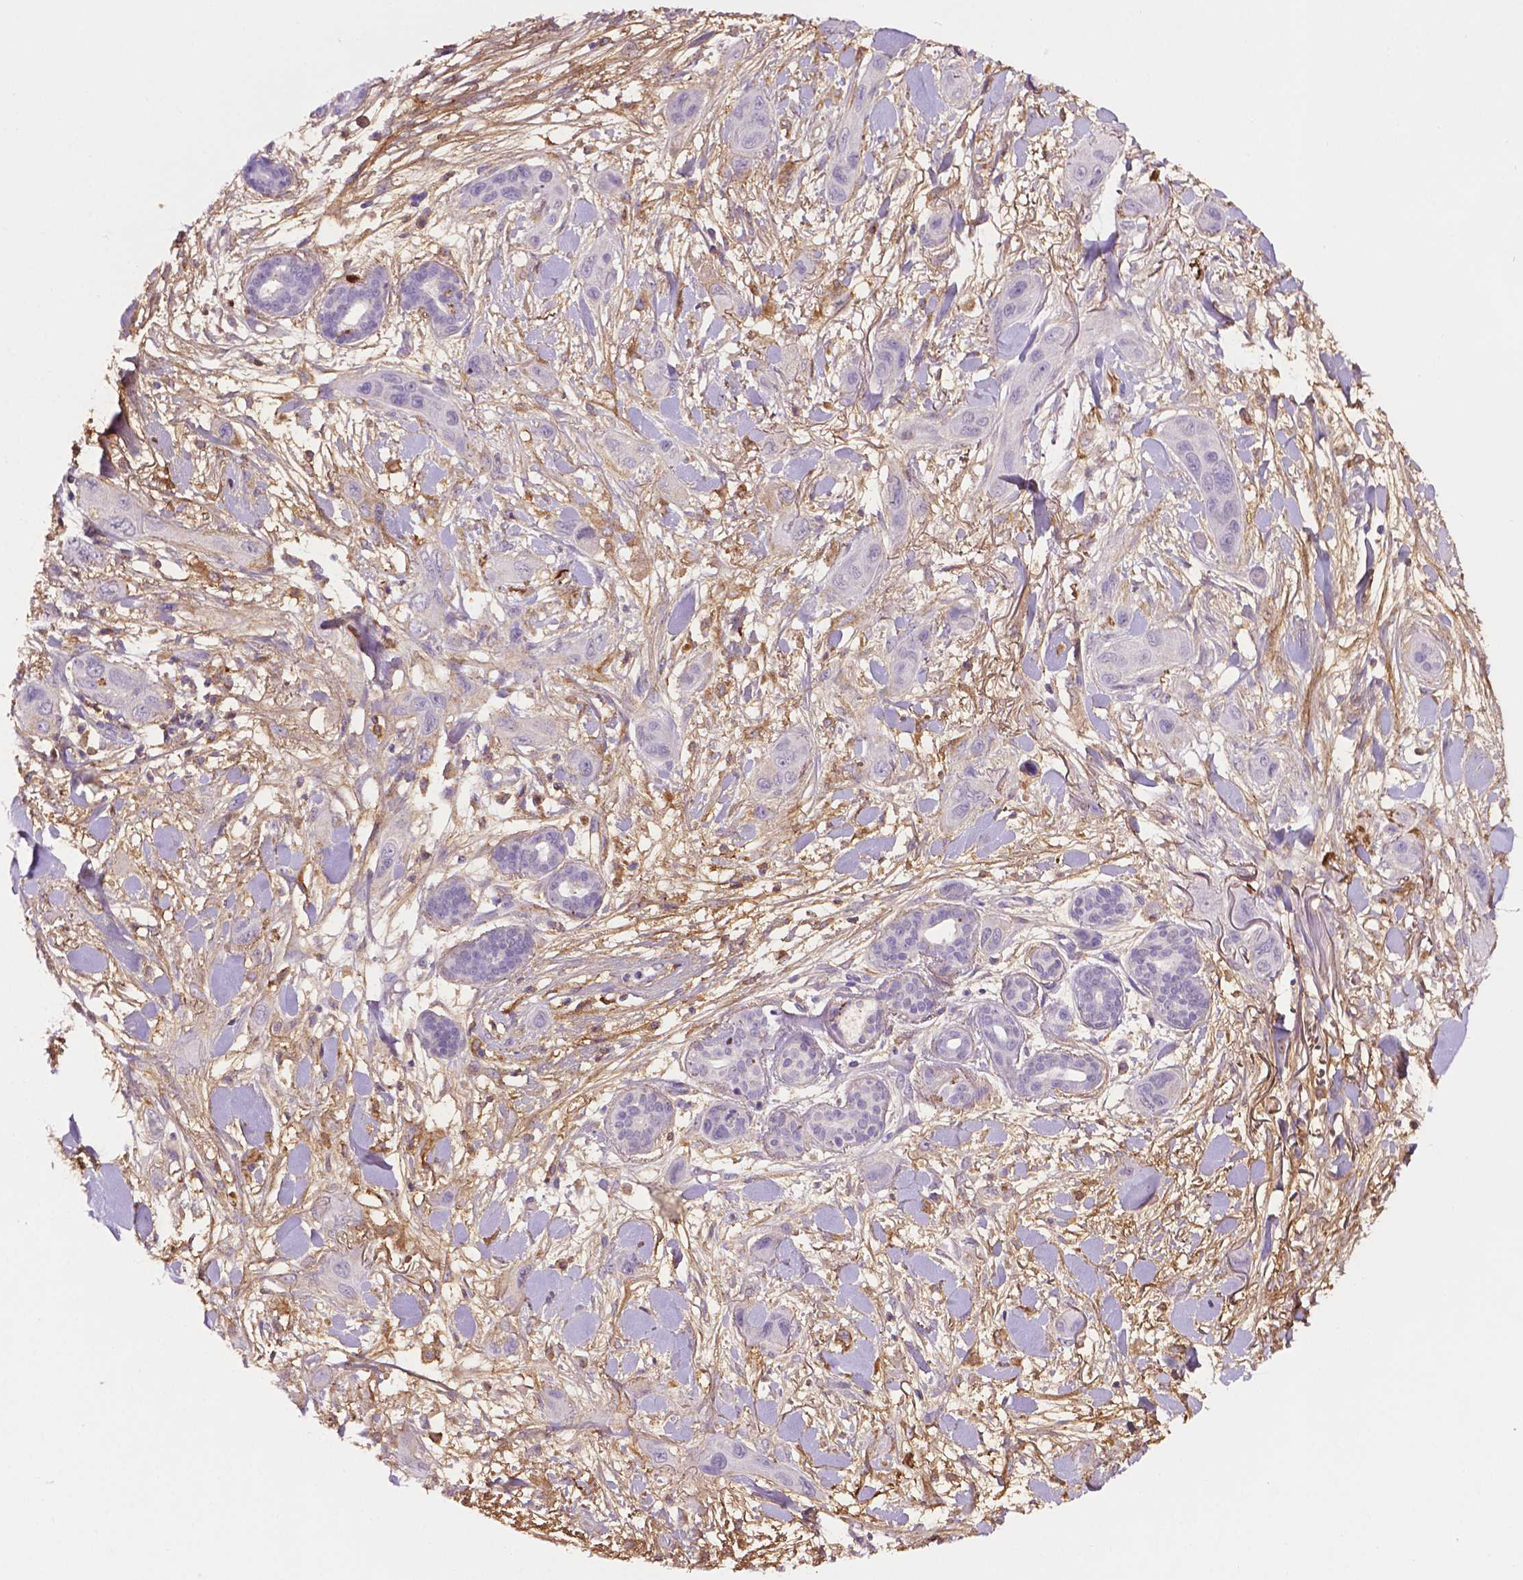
{"staining": {"intensity": "negative", "quantity": "none", "location": "none"}, "tissue": "skin cancer", "cell_type": "Tumor cells", "image_type": "cancer", "snomed": [{"axis": "morphology", "description": "Squamous cell carcinoma, NOS"}, {"axis": "topography", "description": "Skin"}], "caption": "DAB (3,3'-diaminobenzidine) immunohistochemical staining of skin cancer shows no significant staining in tumor cells.", "gene": "FBLN1", "patient": {"sex": "male", "age": 79}}